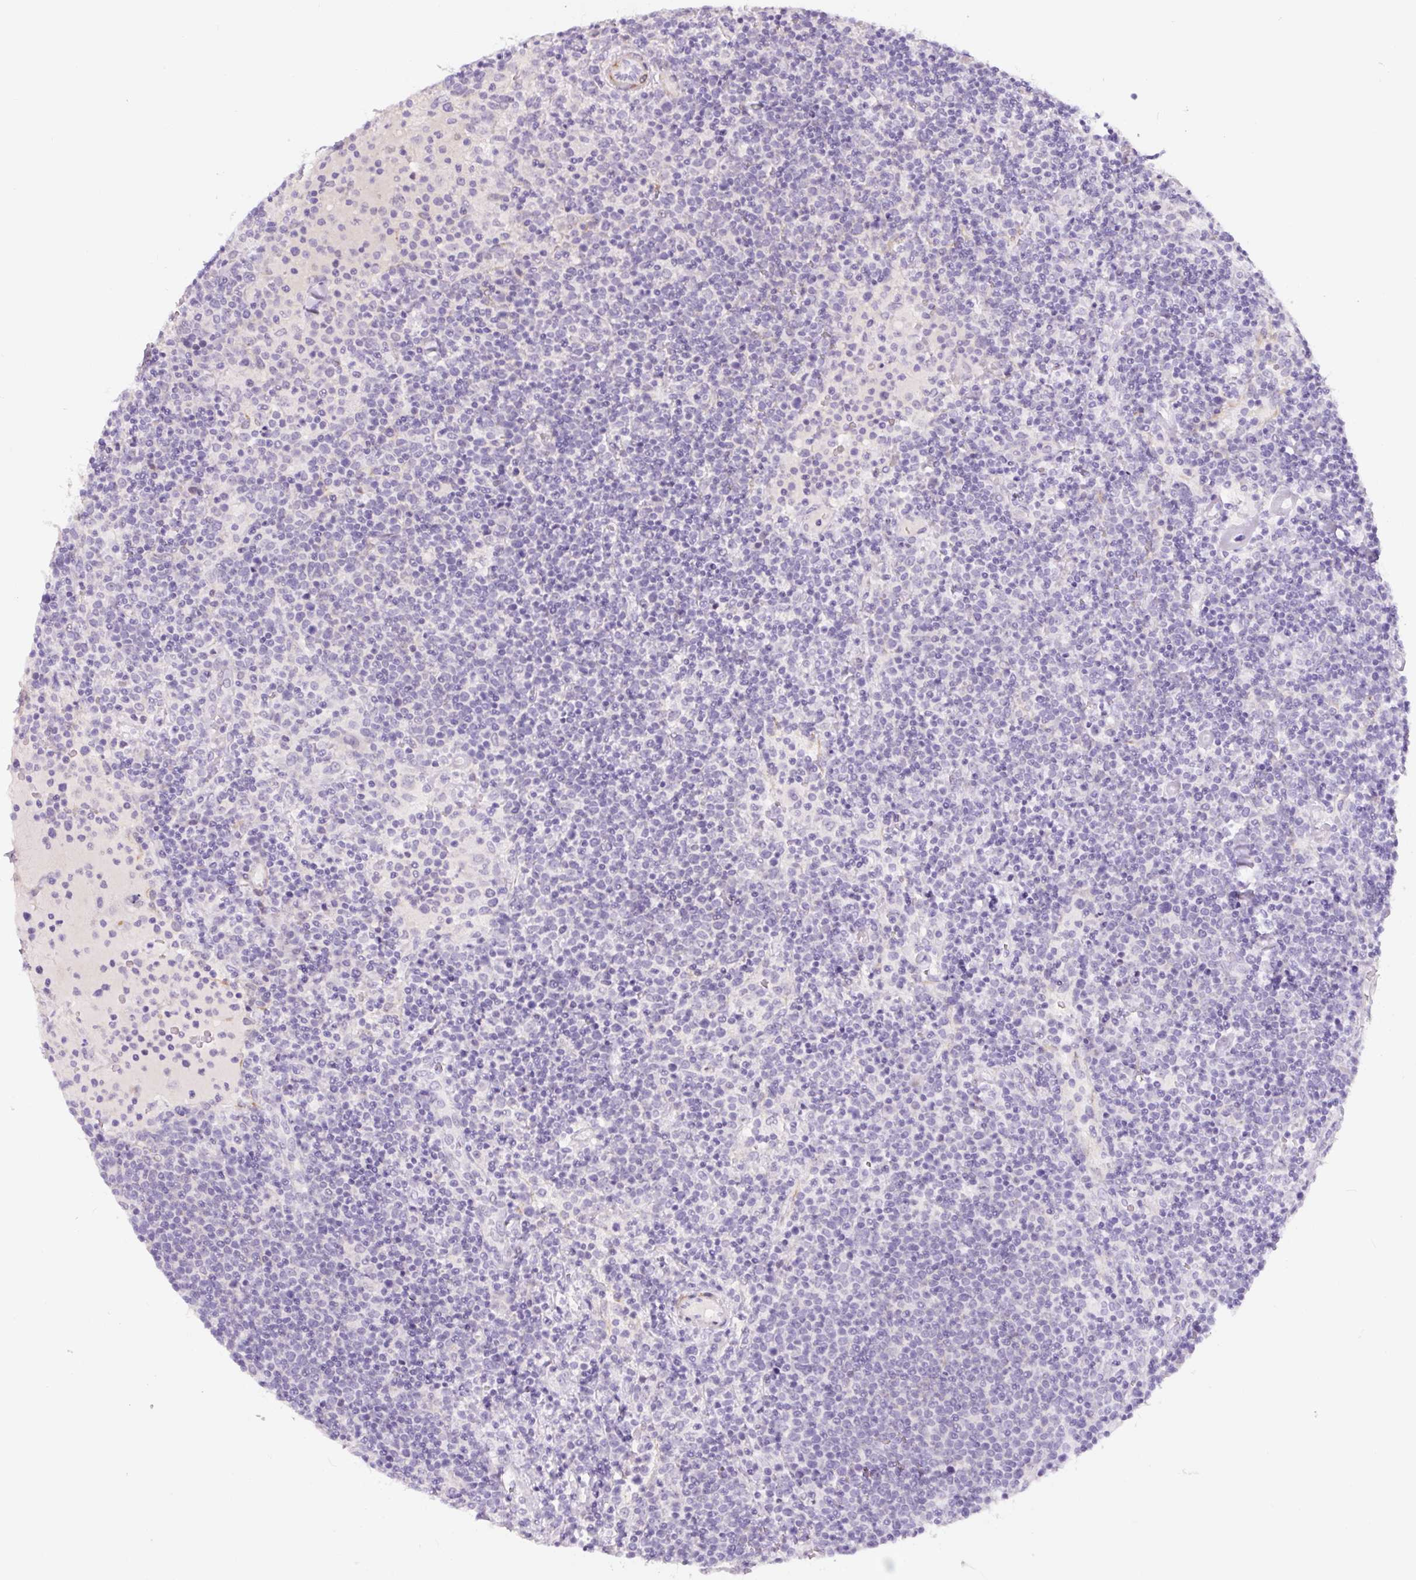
{"staining": {"intensity": "negative", "quantity": "none", "location": "none"}, "tissue": "lymphoma", "cell_type": "Tumor cells", "image_type": "cancer", "snomed": [{"axis": "morphology", "description": "Malignant lymphoma, non-Hodgkin's type, High grade"}, {"axis": "topography", "description": "Lymph node"}], "caption": "An immunohistochemistry photomicrograph of malignant lymphoma, non-Hodgkin's type (high-grade) is shown. There is no staining in tumor cells of malignant lymphoma, non-Hodgkin's type (high-grade).", "gene": "CCL25", "patient": {"sex": "male", "age": 61}}